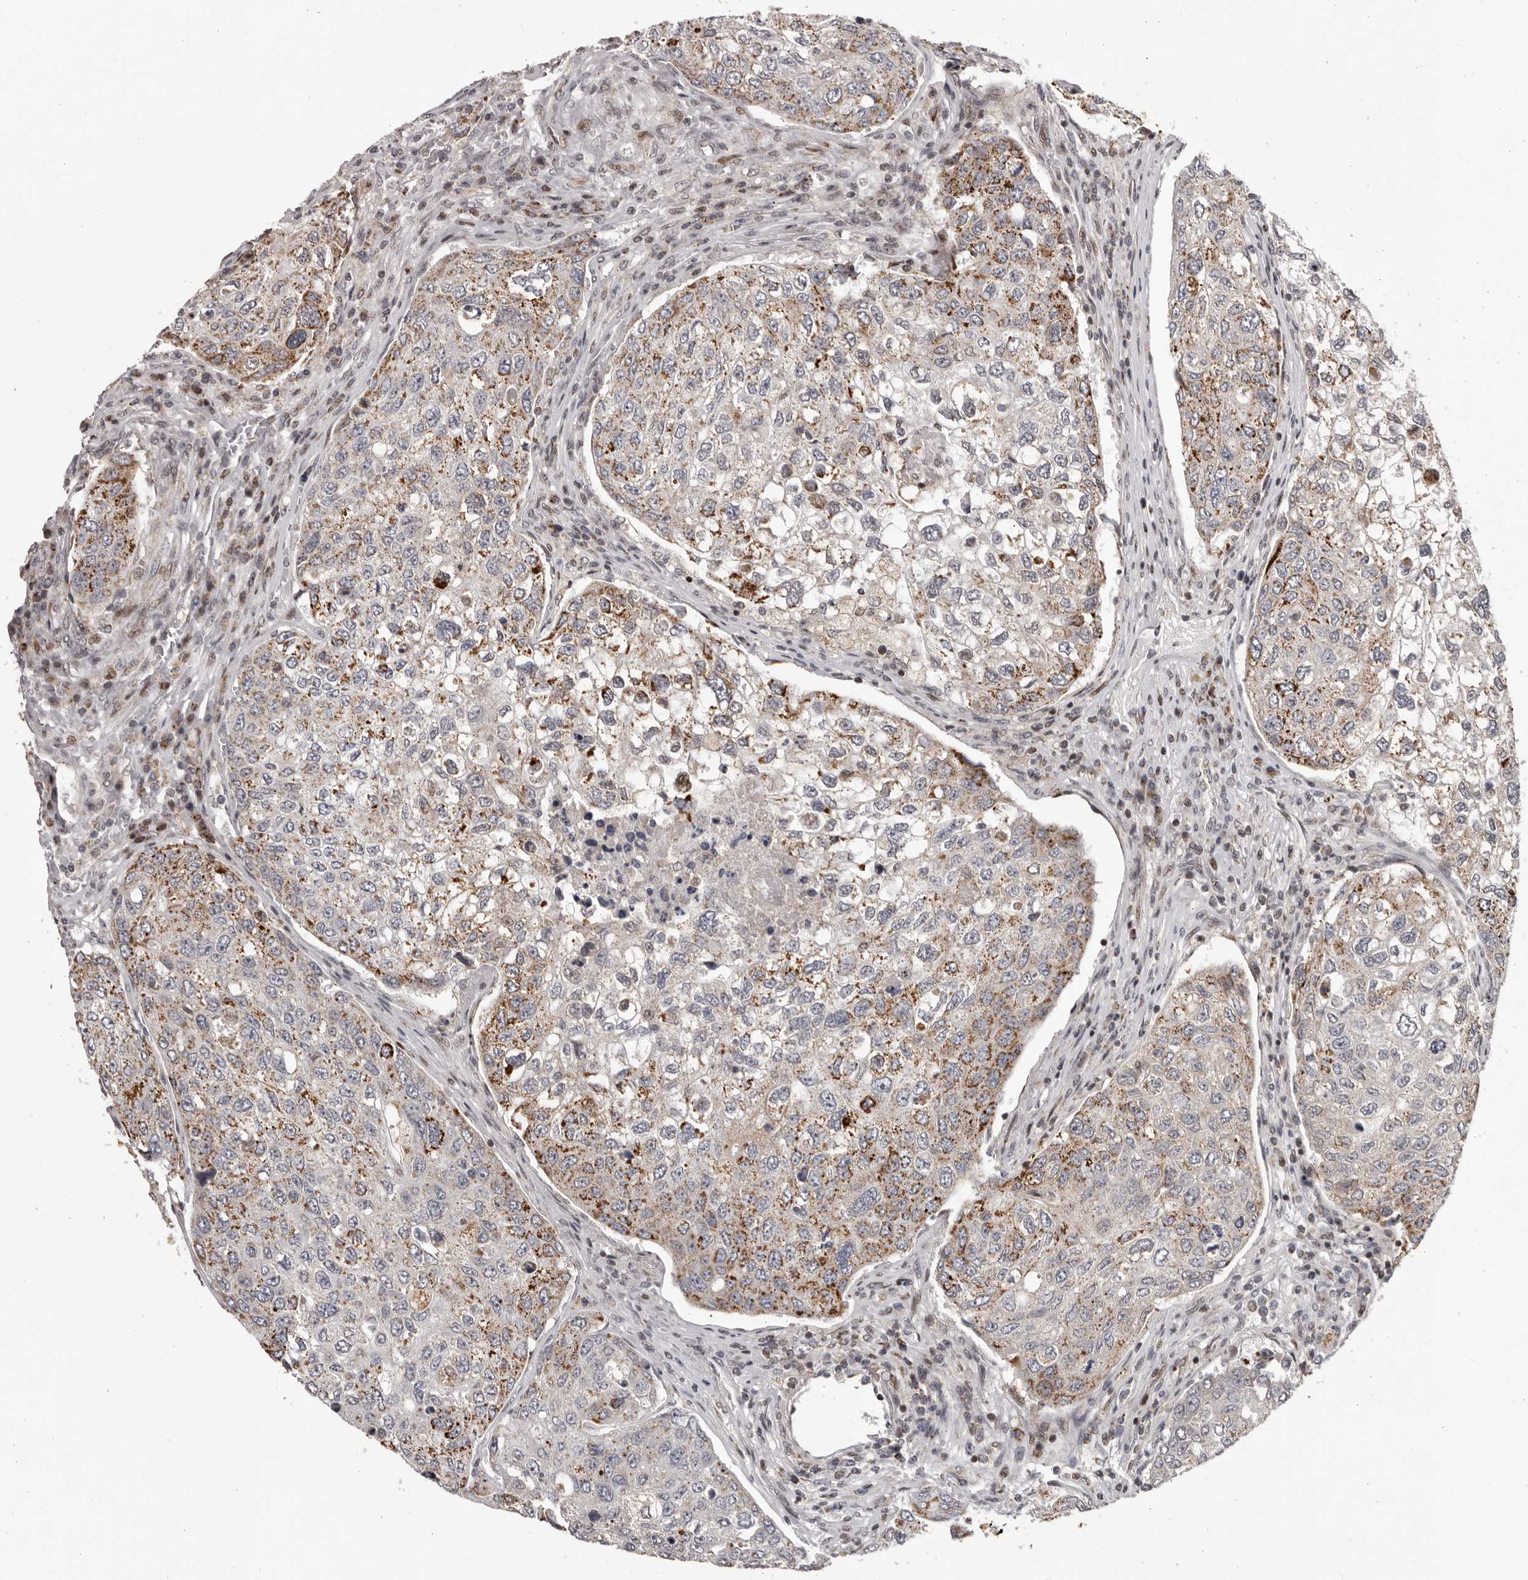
{"staining": {"intensity": "moderate", "quantity": "25%-75%", "location": "cytoplasmic/membranous"}, "tissue": "urothelial cancer", "cell_type": "Tumor cells", "image_type": "cancer", "snomed": [{"axis": "morphology", "description": "Urothelial carcinoma, High grade"}, {"axis": "topography", "description": "Lymph node"}, {"axis": "topography", "description": "Urinary bladder"}], "caption": "A medium amount of moderate cytoplasmic/membranous staining is appreciated in approximately 25%-75% of tumor cells in high-grade urothelial carcinoma tissue.", "gene": "C17orf99", "patient": {"sex": "male", "age": 51}}